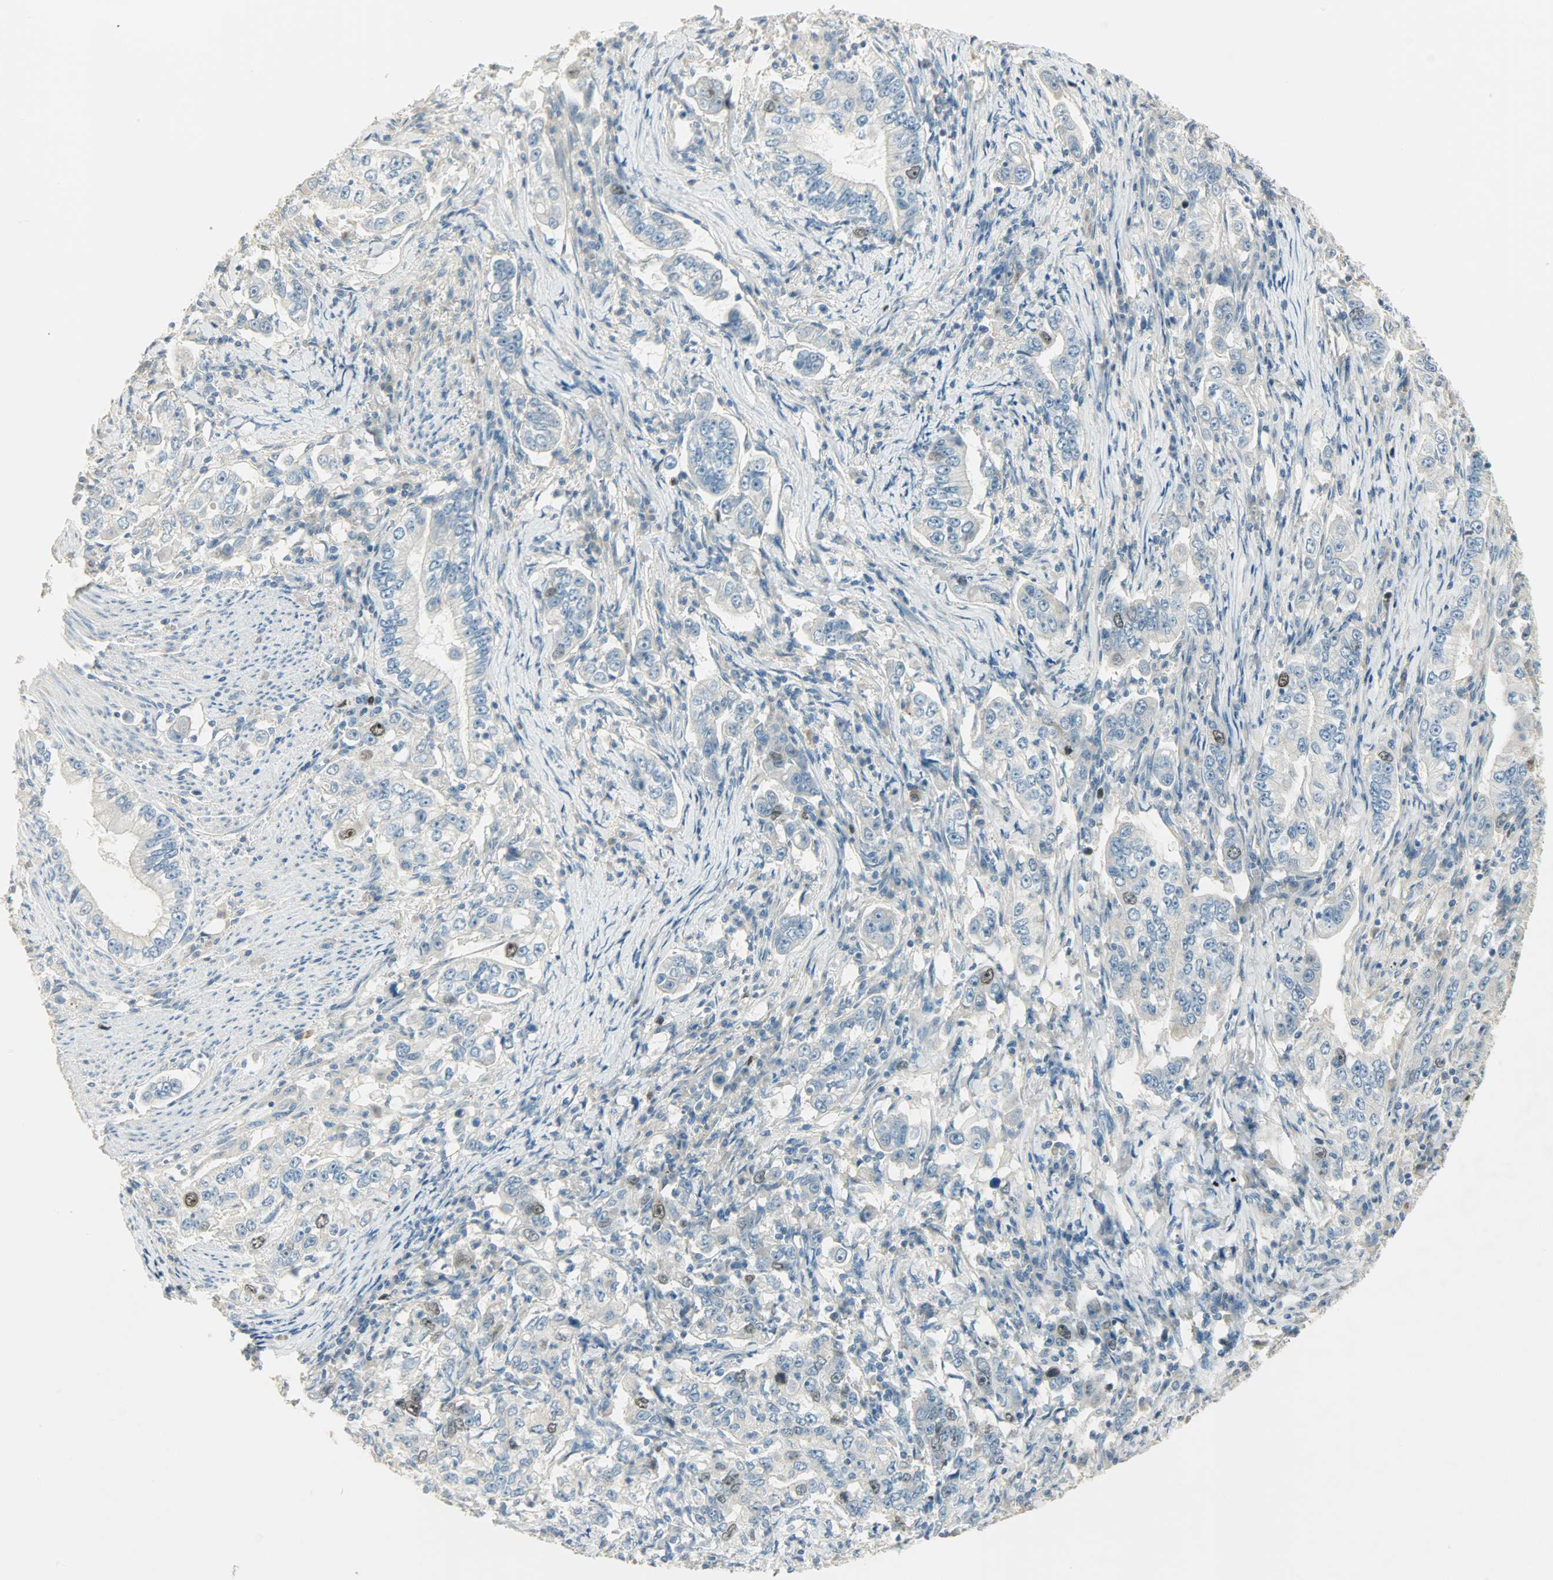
{"staining": {"intensity": "strong", "quantity": "<25%", "location": "nuclear"}, "tissue": "stomach cancer", "cell_type": "Tumor cells", "image_type": "cancer", "snomed": [{"axis": "morphology", "description": "Adenocarcinoma, NOS"}, {"axis": "topography", "description": "Stomach, lower"}], "caption": "Protein expression analysis of human stomach adenocarcinoma reveals strong nuclear expression in about <25% of tumor cells.", "gene": "TPX2", "patient": {"sex": "female", "age": 72}}